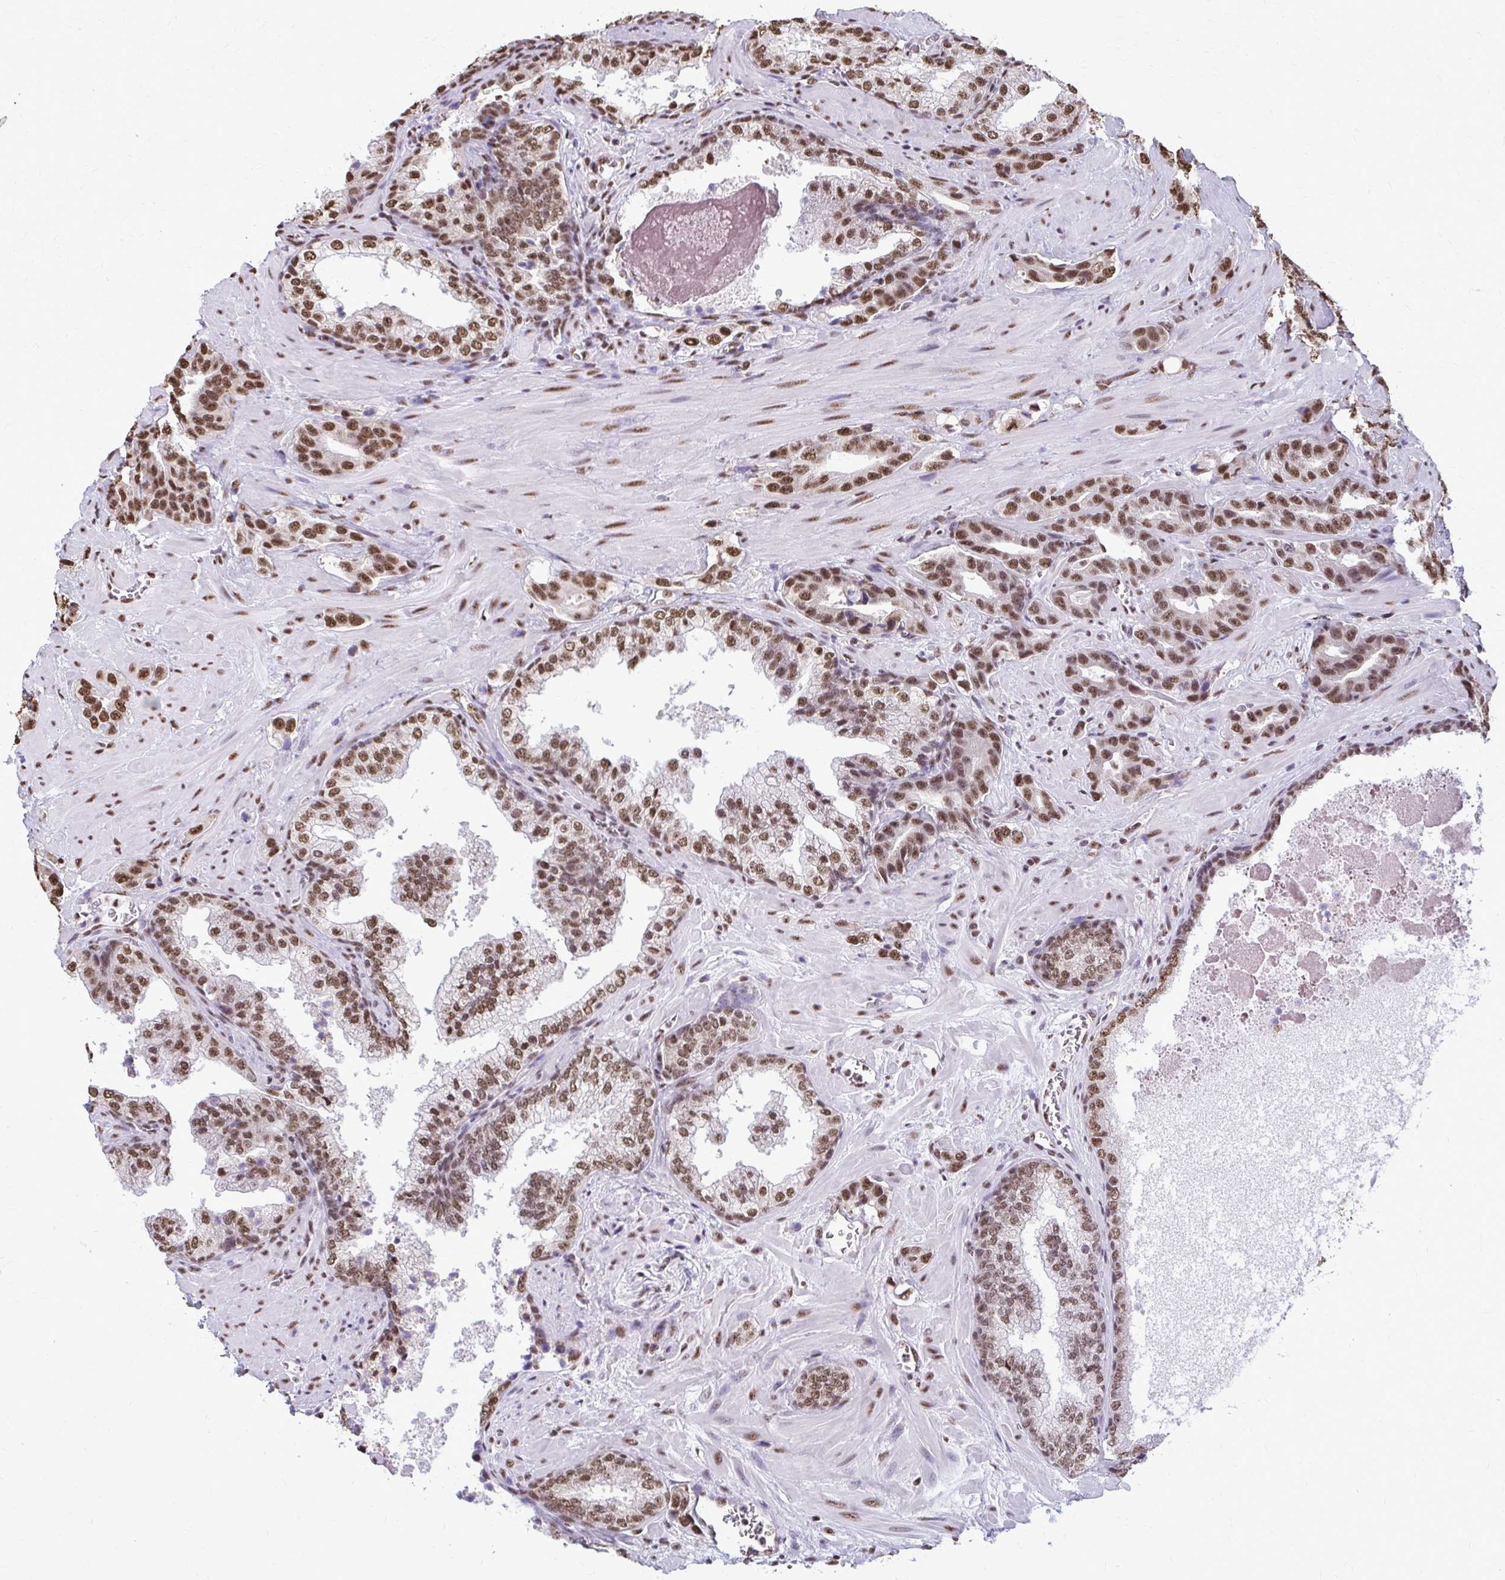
{"staining": {"intensity": "moderate", "quantity": ">75%", "location": "nuclear"}, "tissue": "prostate cancer", "cell_type": "Tumor cells", "image_type": "cancer", "snomed": [{"axis": "morphology", "description": "Adenocarcinoma, High grade"}, {"axis": "topography", "description": "Prostate"}], "caption": "An immunohistochemistry (IHC) photomicrograph of neoplastic tissue is shown. Protein staining in brown labels moderate nuclear positivity in high-grade adenocarcinoma (prostate) within tumor cells.", "gene": "SNRPA", "patient": {"sex": "male", "age": 65}}